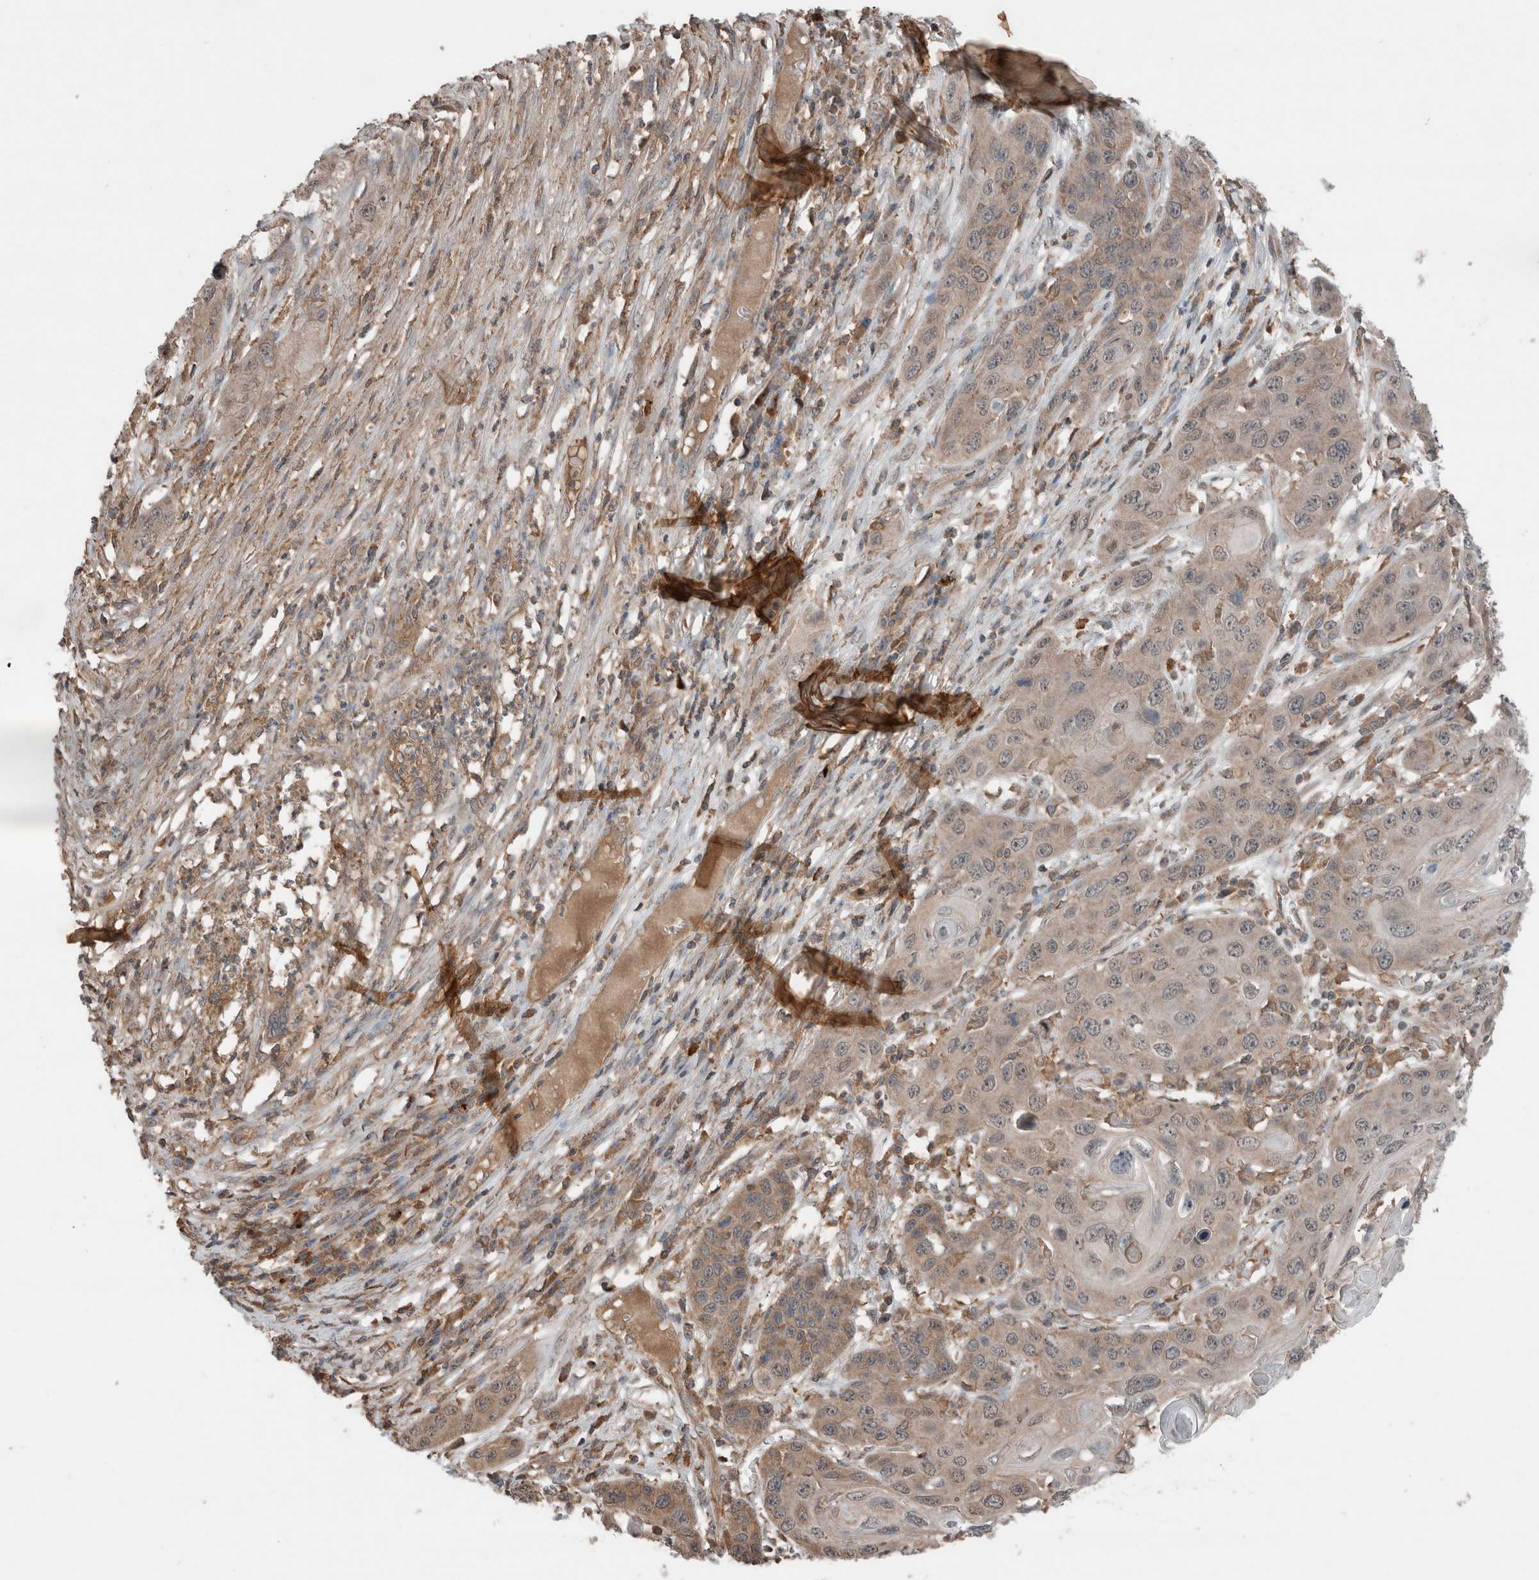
{"staining": {"intensity": "weak", "quantity": "25%-75%", "location": "cytoplasmic/membranous"}, "tissue": "skin cancer", "cell_type": "Tumor cells", "image_type": "cancer", "snomed": [{"axis": "morphology", "description": "Squamous cell carcinoma, NOS"}, {"axis": "topography", "description": "Skin"}], "caption": "Skin cancer (squamous cell carcinoma) stained for a protein (brown) reveals weak cytoplasmic/membranous positive expression in approximately 25%-75% of tumor cells.", "gene": "KLK14", "patient": {"sex": "male", "age": 55}}